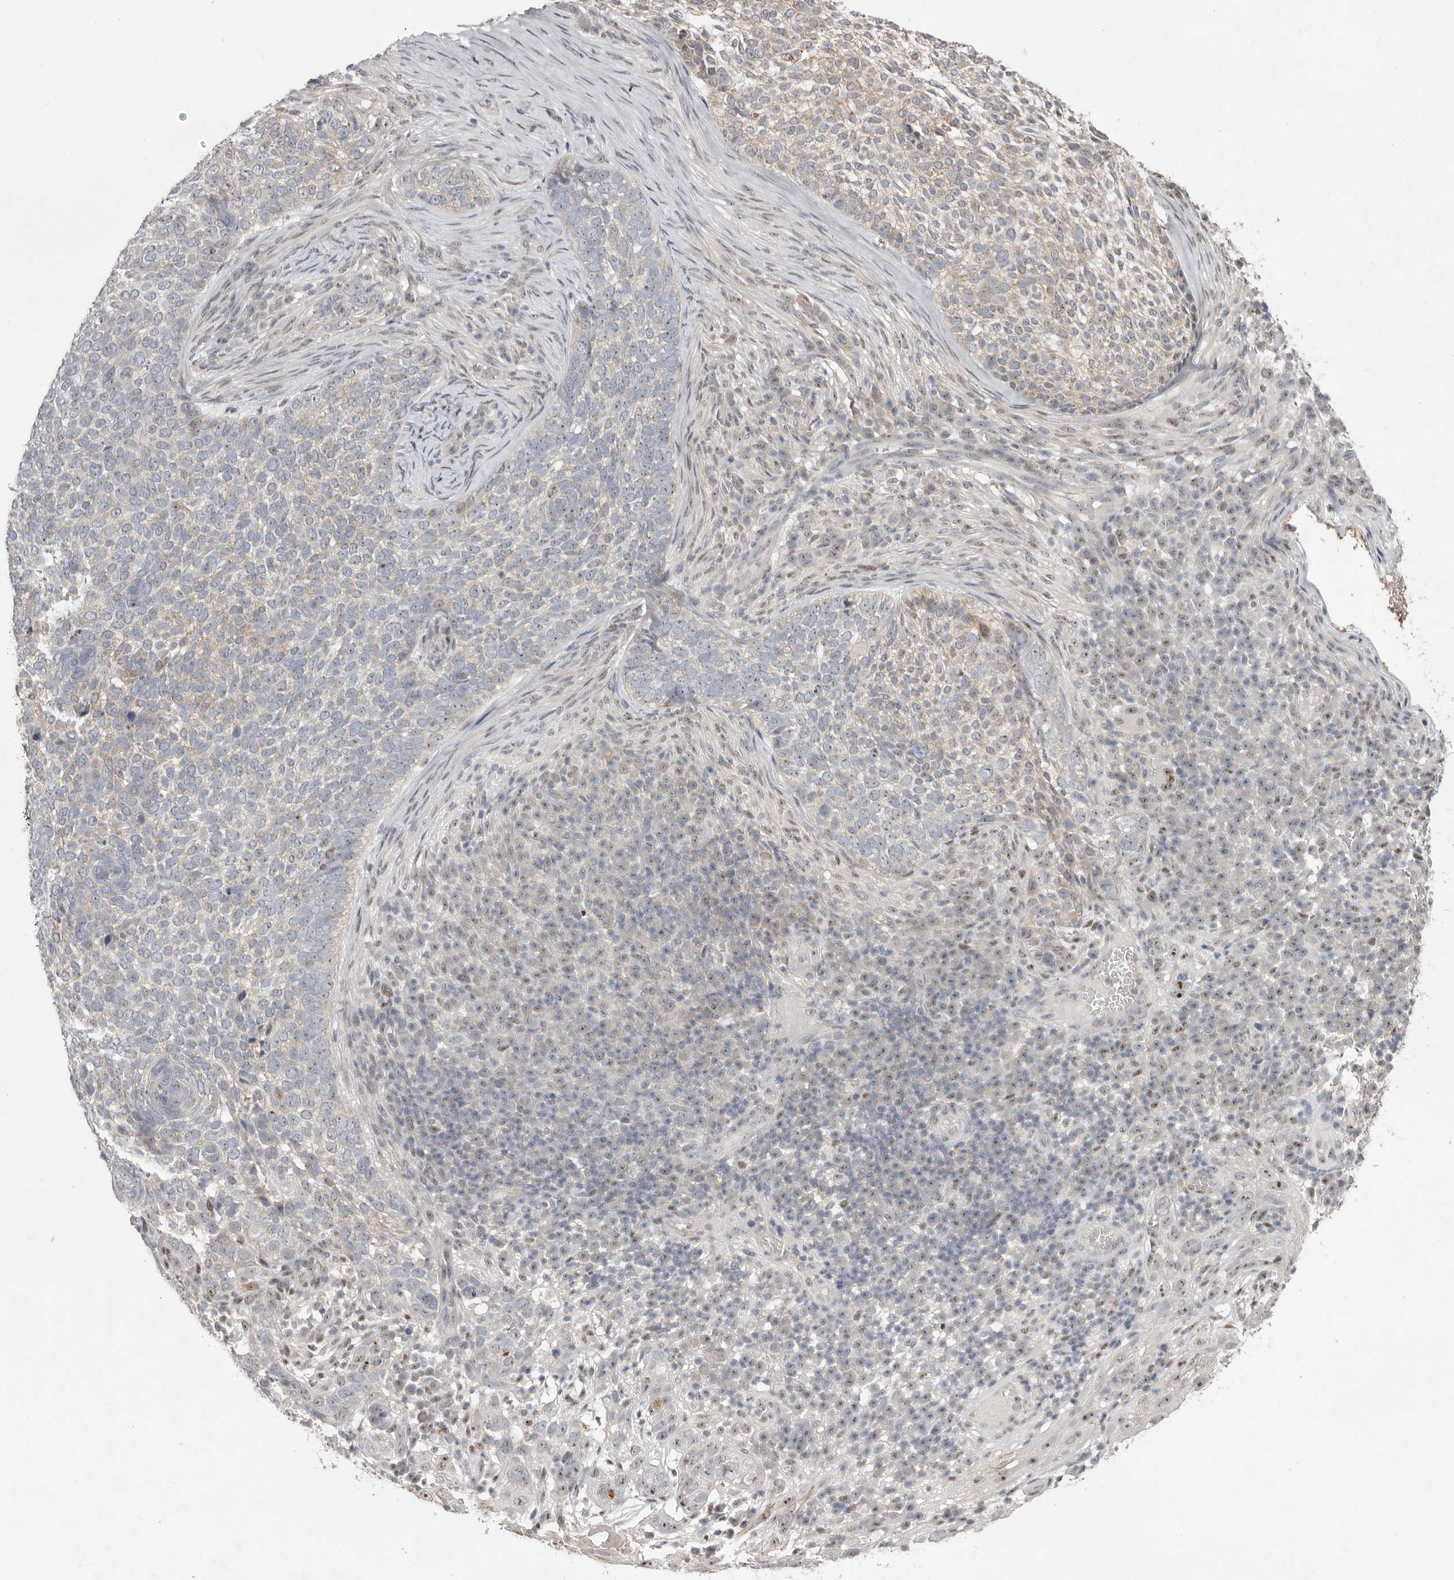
{"staining": {"intensity": "weak", "quantity": "<25%", "location": "cytoplasmic/membranous"}, "tissue": "skin cancer", "cell_type": "Tumor cells", "image_type": "cancer", "snomed": [{"axis": "morphology", "description": "Basal cell carcinoma"}, {"axis": "topography", "description": "Skin"}], "caption": "DAB (3,3'-diaminobenzidine) immunohistochemical staining of human skin cancer (basal cell carcinoma) demonstrates no significant expression in tumor cells.", "gene": "TADA1", "patient": {"sex": "female", "age": 64}}